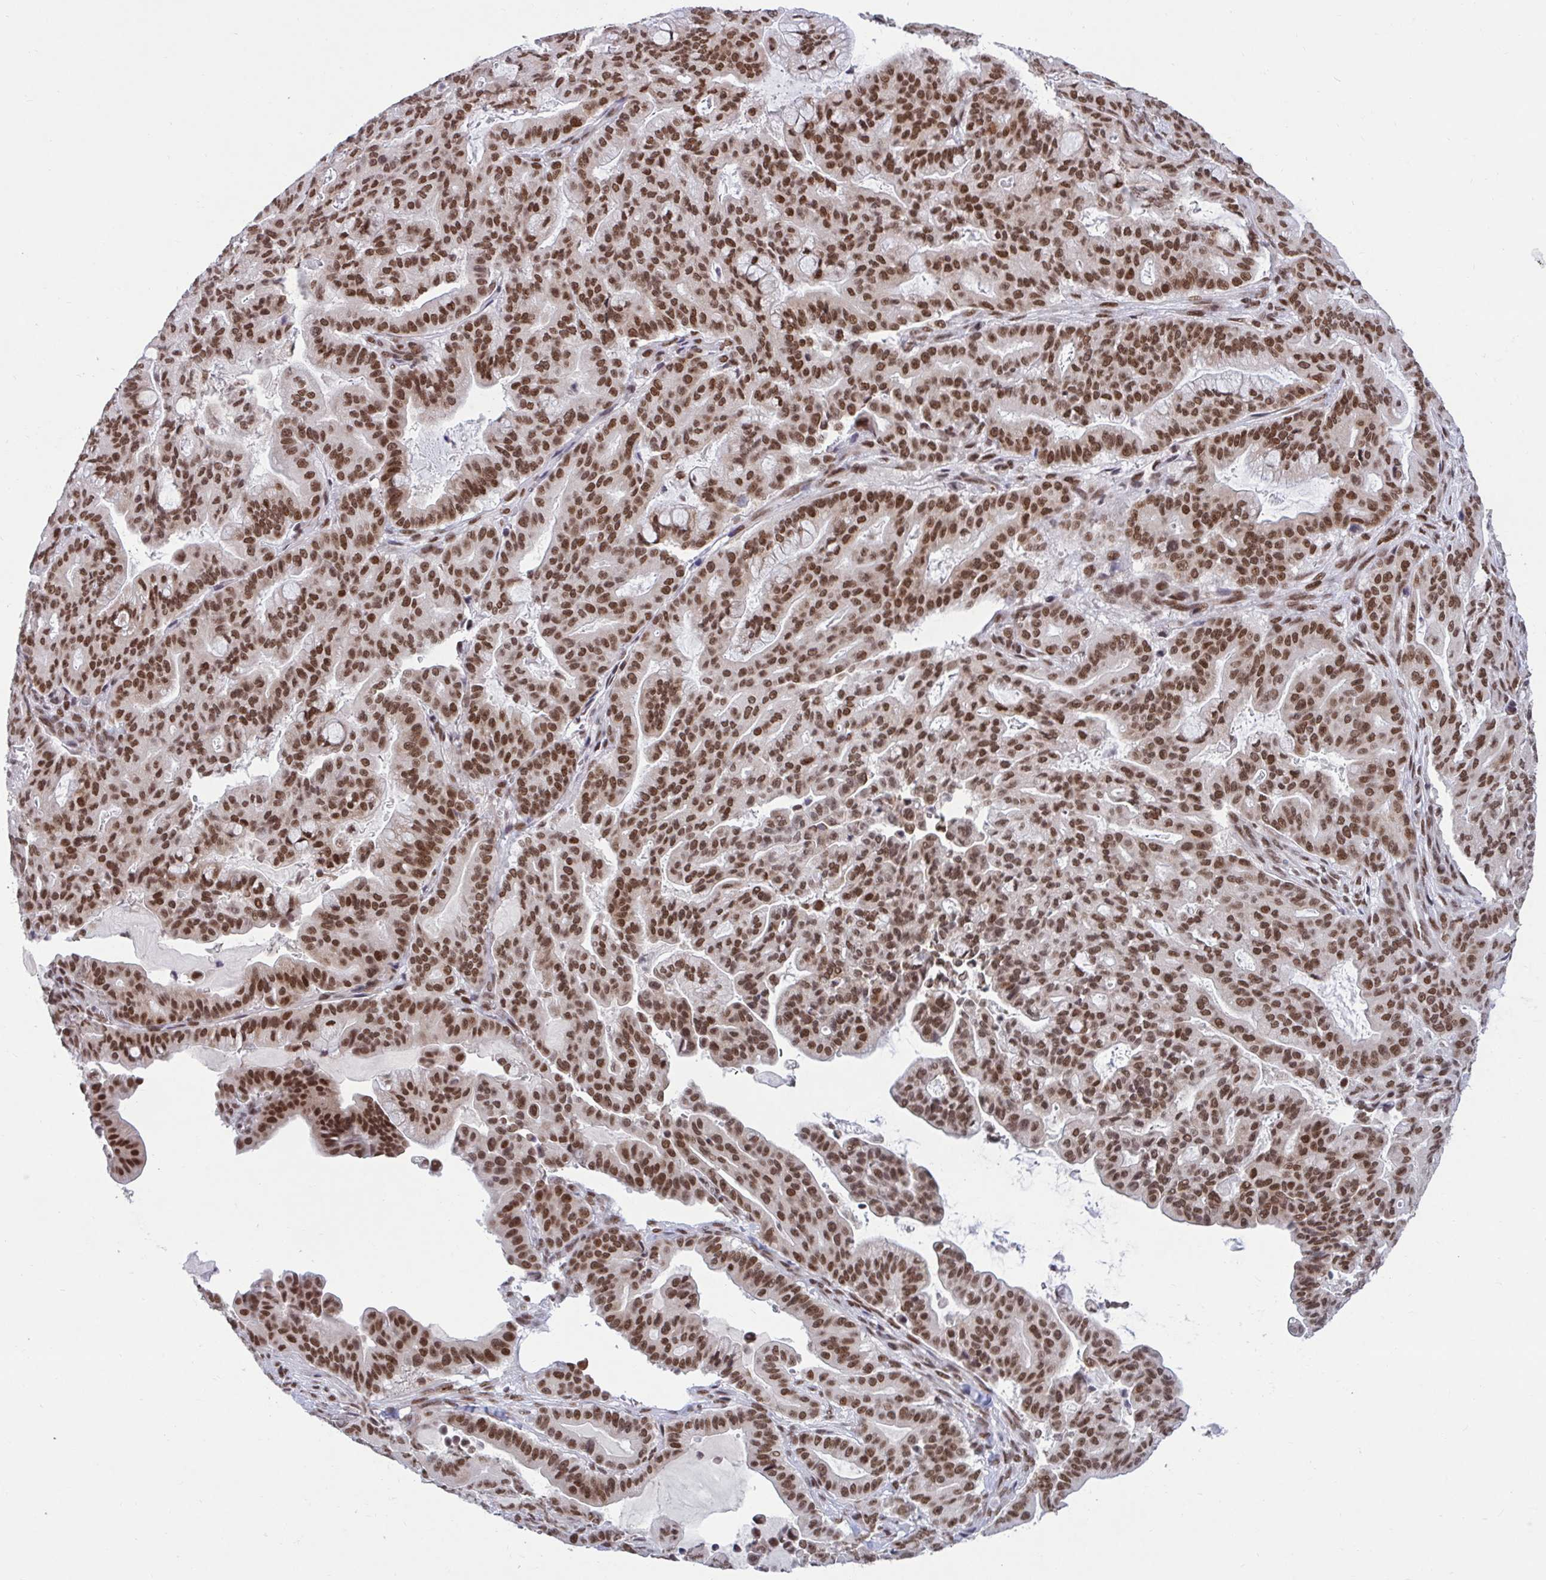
{"staining": {"intensity": "strong", "quantity": ">75%", "location": "nuclear"}, "tissue": "pancreatic cancer", "cell_type": "Tumor cells", "image_type": "cancer", "snomed": [{"axis": "morphology", "description": "Adenocarcinoma, NOS"}, {"axis": "topography", "description": "Pancreas"}], "caption": "A brown stain highlights strong nuclear staining of a protein in human adenocarcinoma (pancreatic) tumor cells.", "gene": "PHF10", "patient": {"sex": "male", "age": 63}}